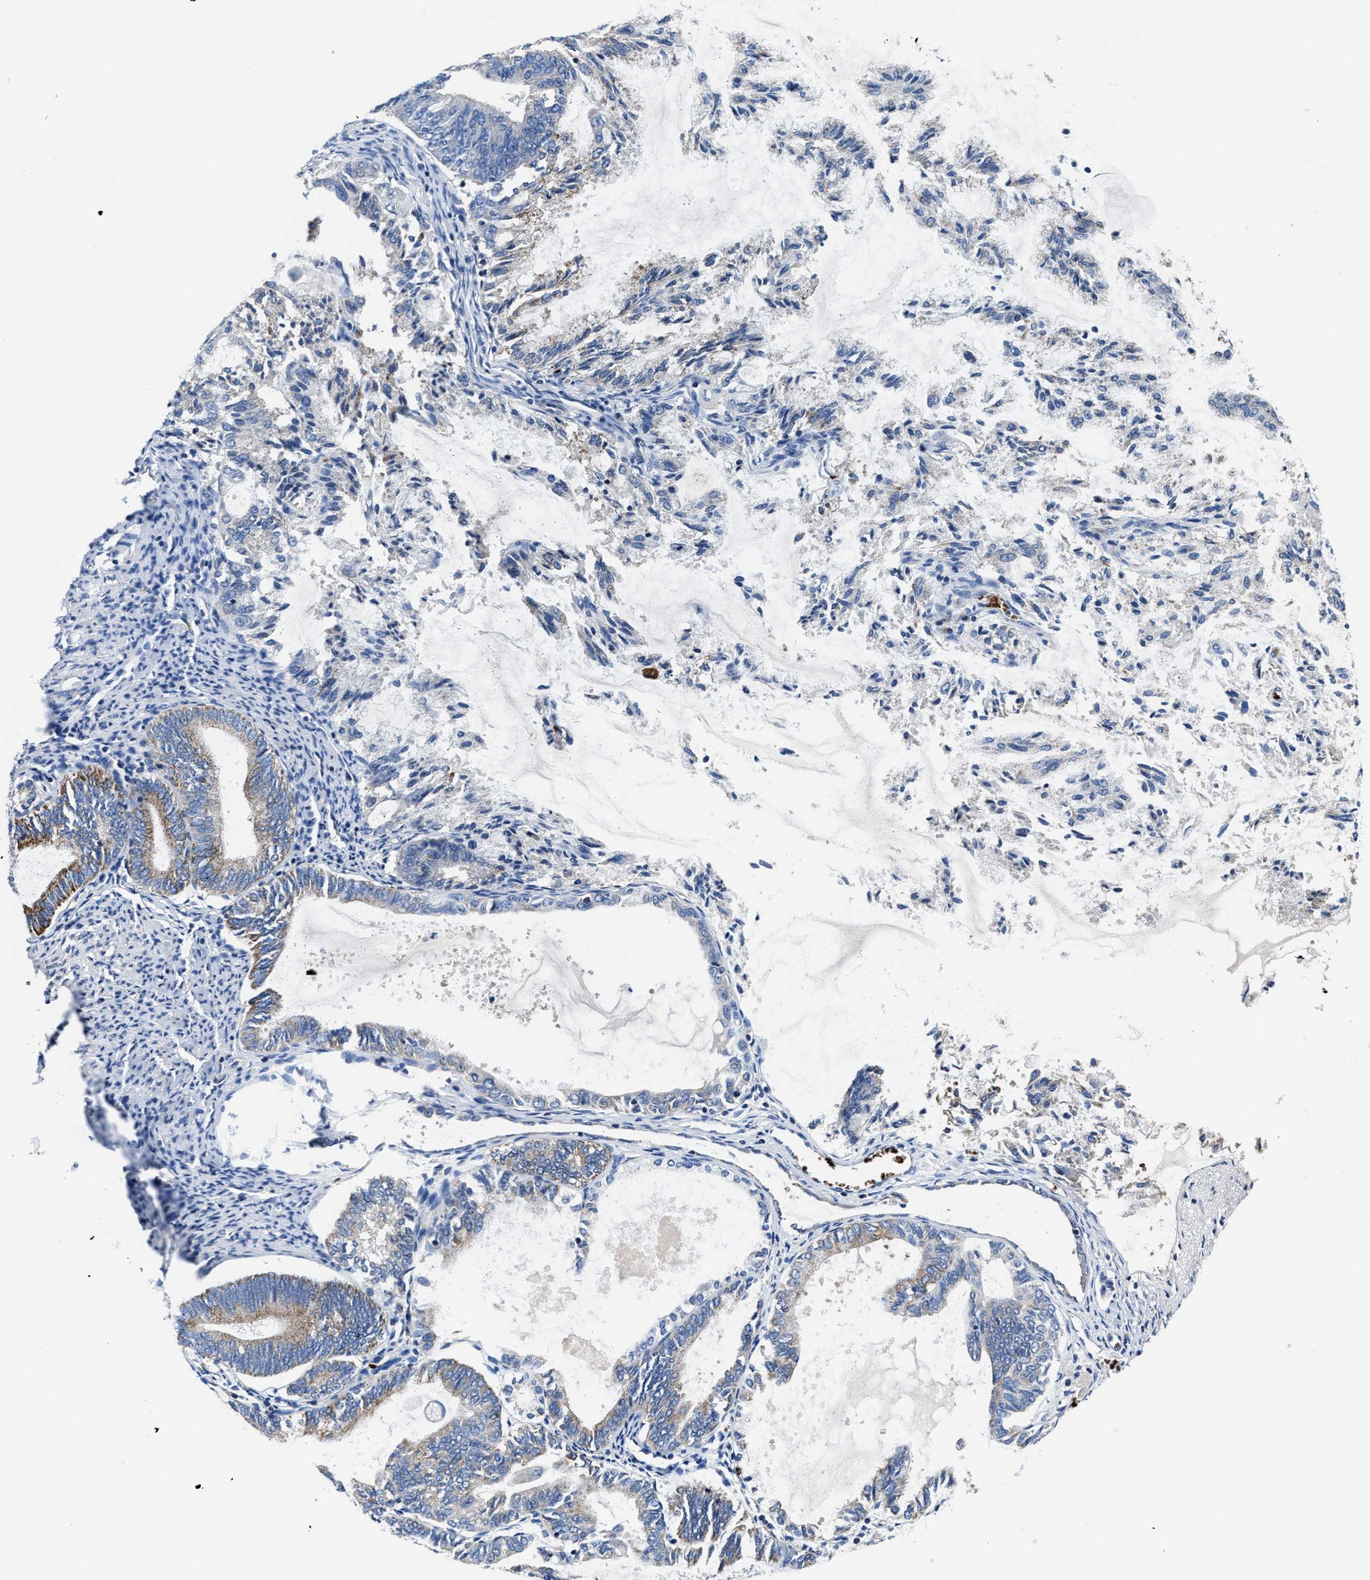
{"staining": {"intensity": "moderate", "quantity": "<25%", "location": "cytoplasmic/membranous"}, "tissue": "endometrial cancer", "cell_type": "Tumor cells", "image_type": "cancer", "snomed": [{"axis": "morphology", "description": "Adenocarcinoma, NOS"}, {"axis": "topography", "description": "Endometrium"}], "caption": "Immunohistochemical staining of adenocarcinoma (endometrial) exhibits low levels of moderate cytoplasmic/membranous positivity in approximately <25% of tumor cells. Ihc stains the protein of interest in brown and the nuclei are stained blue.", "gene": "PHLPP1", "patient": {"sex": "female", "age": 86}}